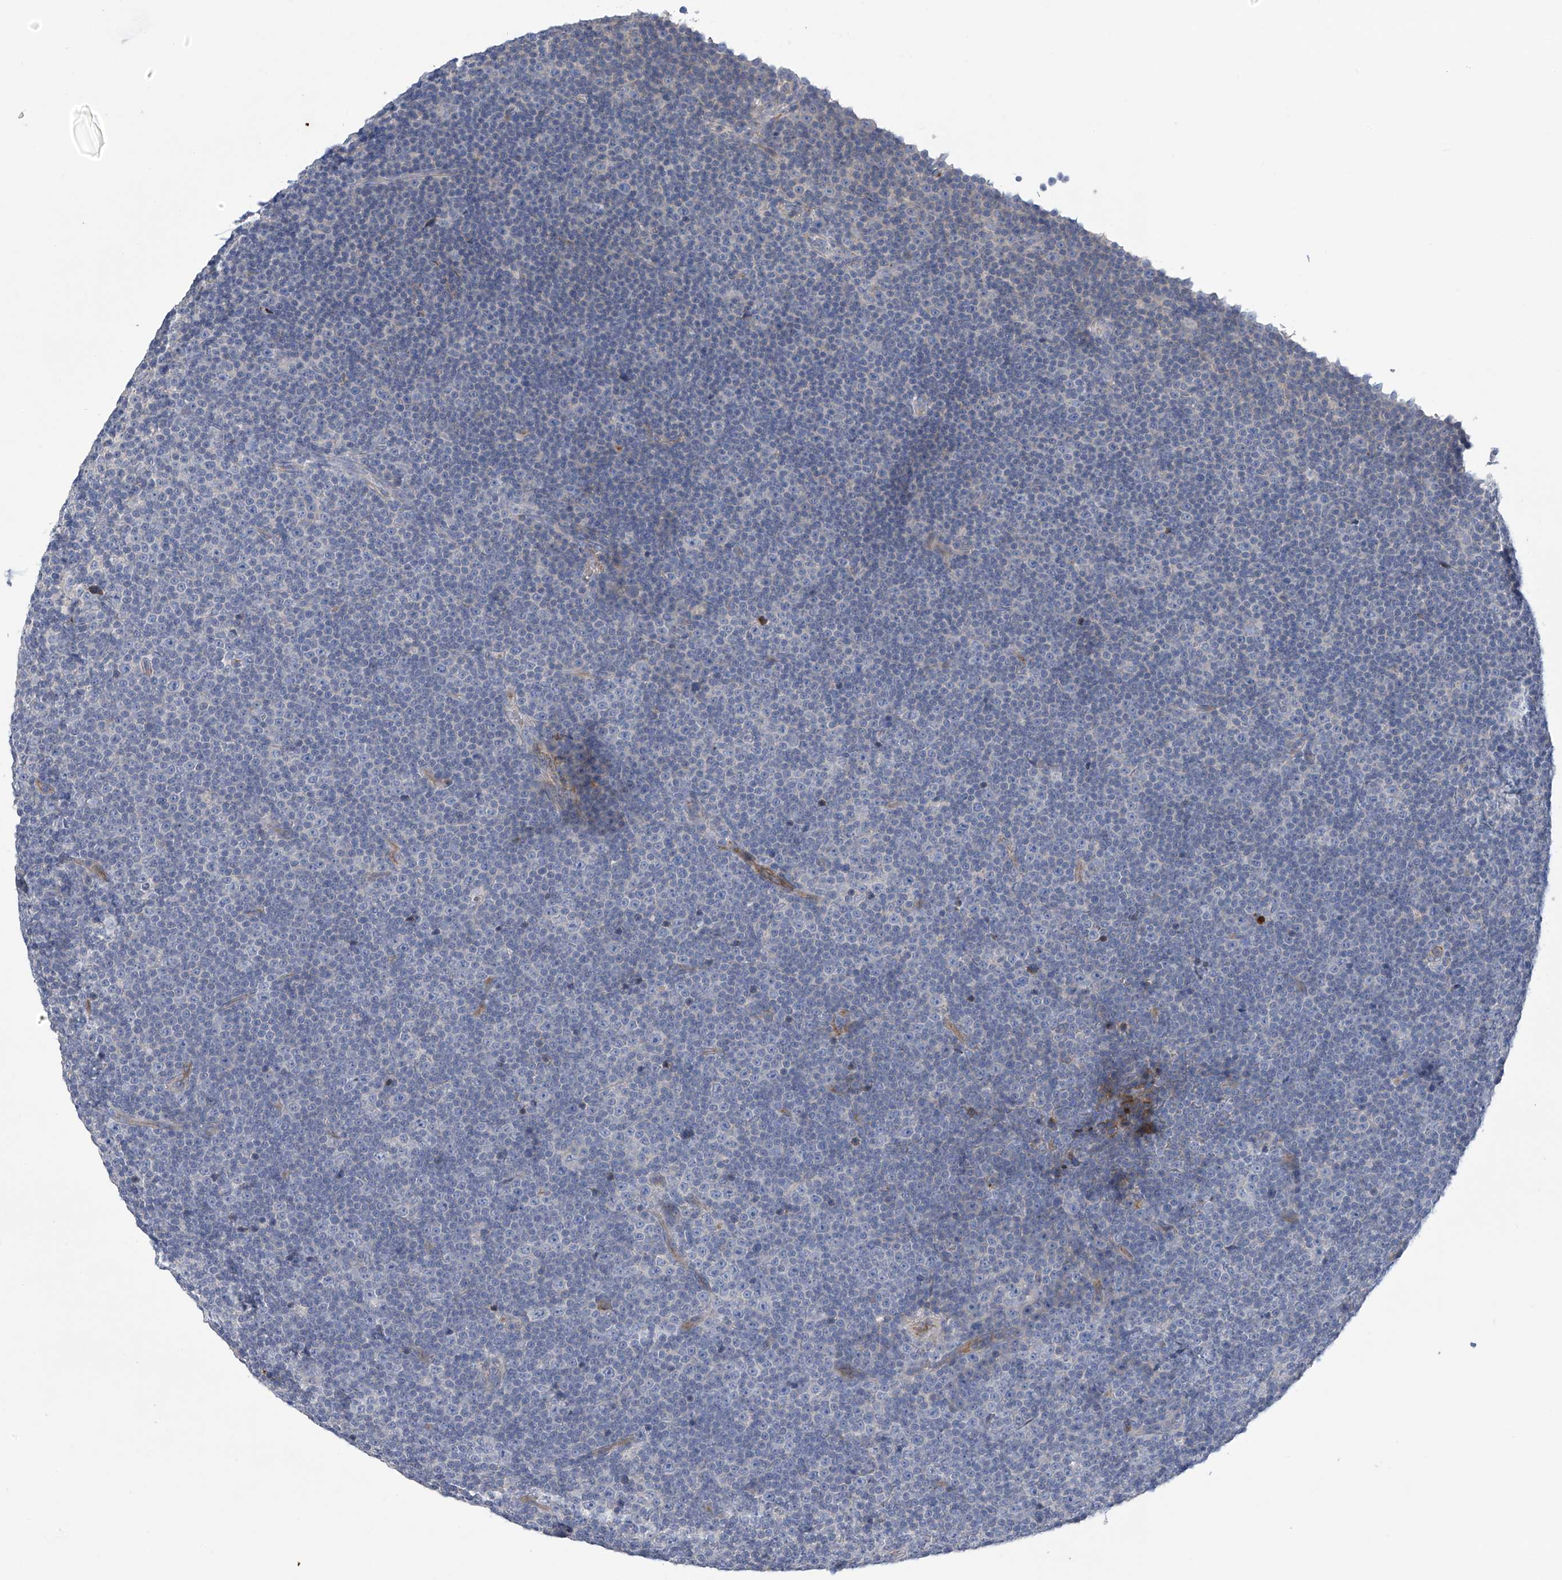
{"staining": {"intensity": "negative", "quantity": "none", "location": "none"}, "tissue": "lymphoma", "cell_type": "Tumor cells", "image_type": "cancer", "snomed": [{"axis": "morphology", "description": "Malignant lymphoma, non-Hodgkin's type, Low grade"}, {"axis": "topography", "description": "Lymph node"}], "caption": "Lymphoma stained for a protein using IHC demonstrates no expression tumor cells.", "gene": "SLCO4A1", "patient": {"sex": "female", "age": 67}}